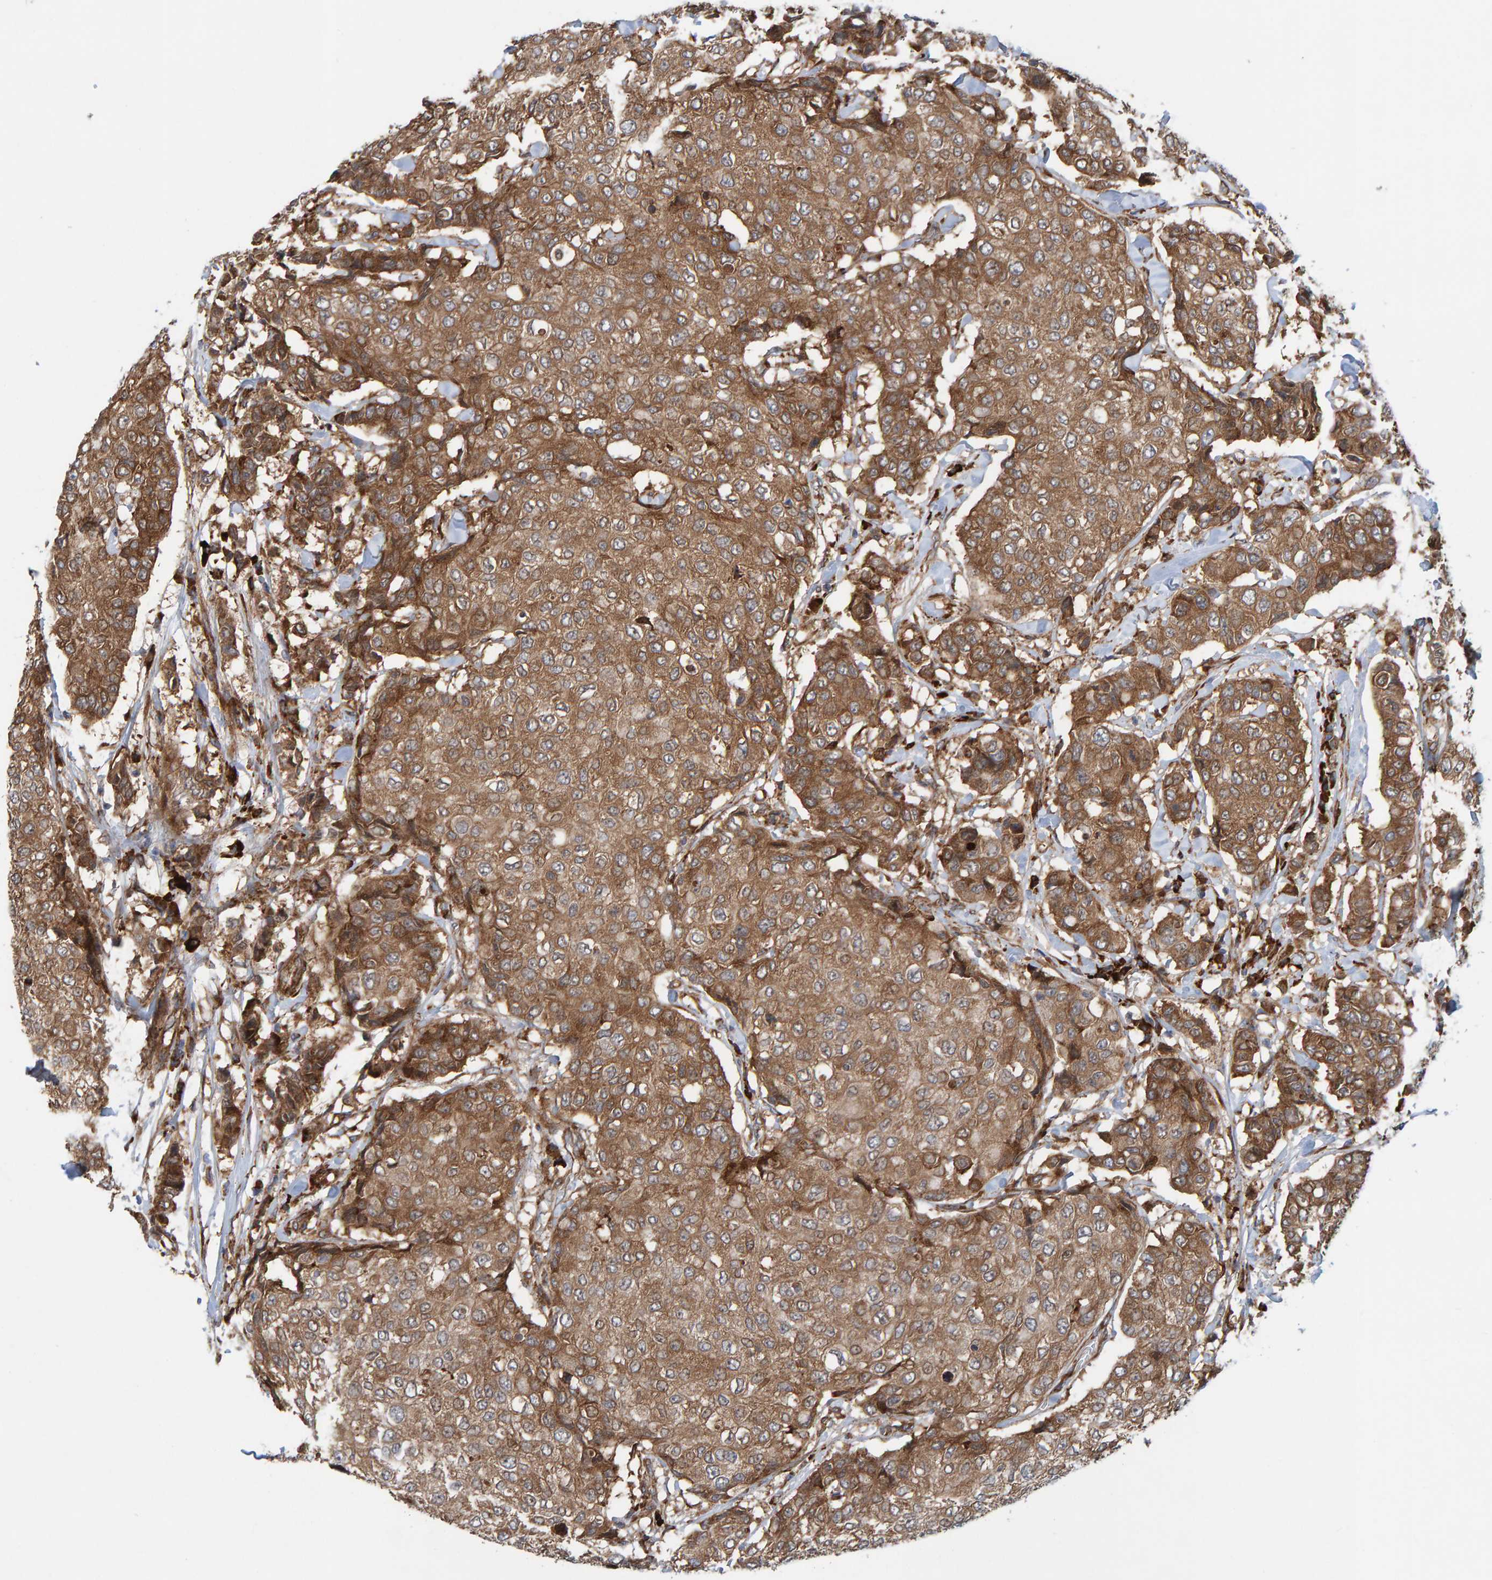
{"staining": {"intensity": "moderate", "quantity": ">75%", "location": "cytoplasmic/membranous"}, "tissue": "breast cancer", "cell_type": "Tumor cells", "image_type": "cancer", "snomed": [{"axis": "morphology", "description": "Duct carcinoma"}, {"axis": "topography", "description": "Breast"}], "caption": "Immunohistochemical staining of breast invasive ductal carcinoma reveals moderate cytoplasmic/membranous protein staining in about >75% of tumor cells. (DAB (3,3'-diaminobenzidine) IHC, brown staining for protein, blue staining for nuclei).", "gene": "KIAA0753", "patient": {"sex": "female", "age": 27}}